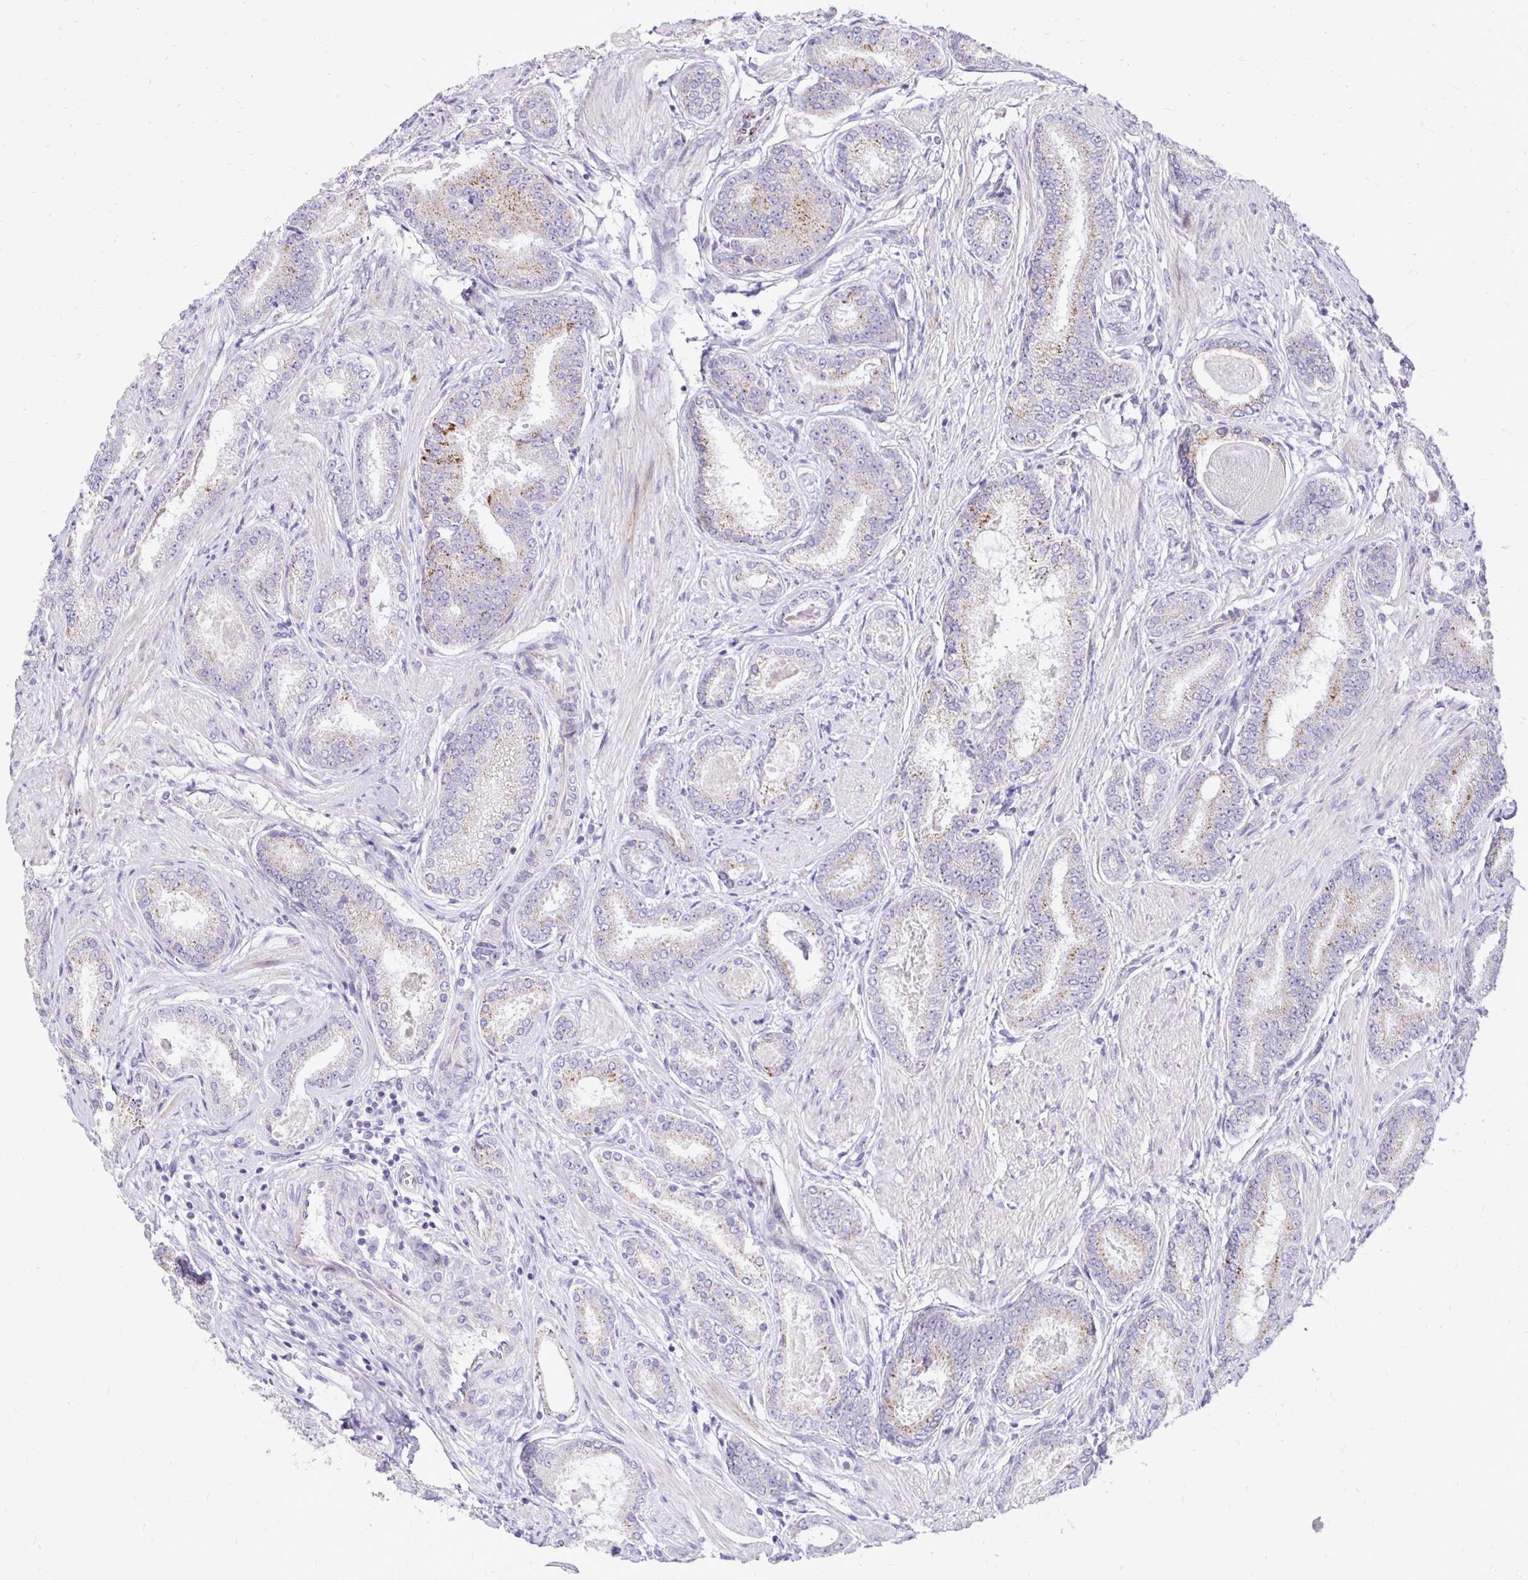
{"staining": {"intensity": "weak", "quantity": "<25%", "location": "cytoplasmic/membranous"}, "tissue": "prostate cancer", "cell_type": "Tumor cells", "image_type": "cancer", "snomed": [{"axis": "morphology", "description": "Adenocarcinoma, High grade"}, {"axis": "topography", "description": "Prostate"}], "caption": "Tumor cells are negative for brown protein staining in prostate cancer (adenocarcinoma (high-grade)). Nuclei are stained in blue.", "gene": "GAS2", "patient": {"sex": "male", "age": 63}}